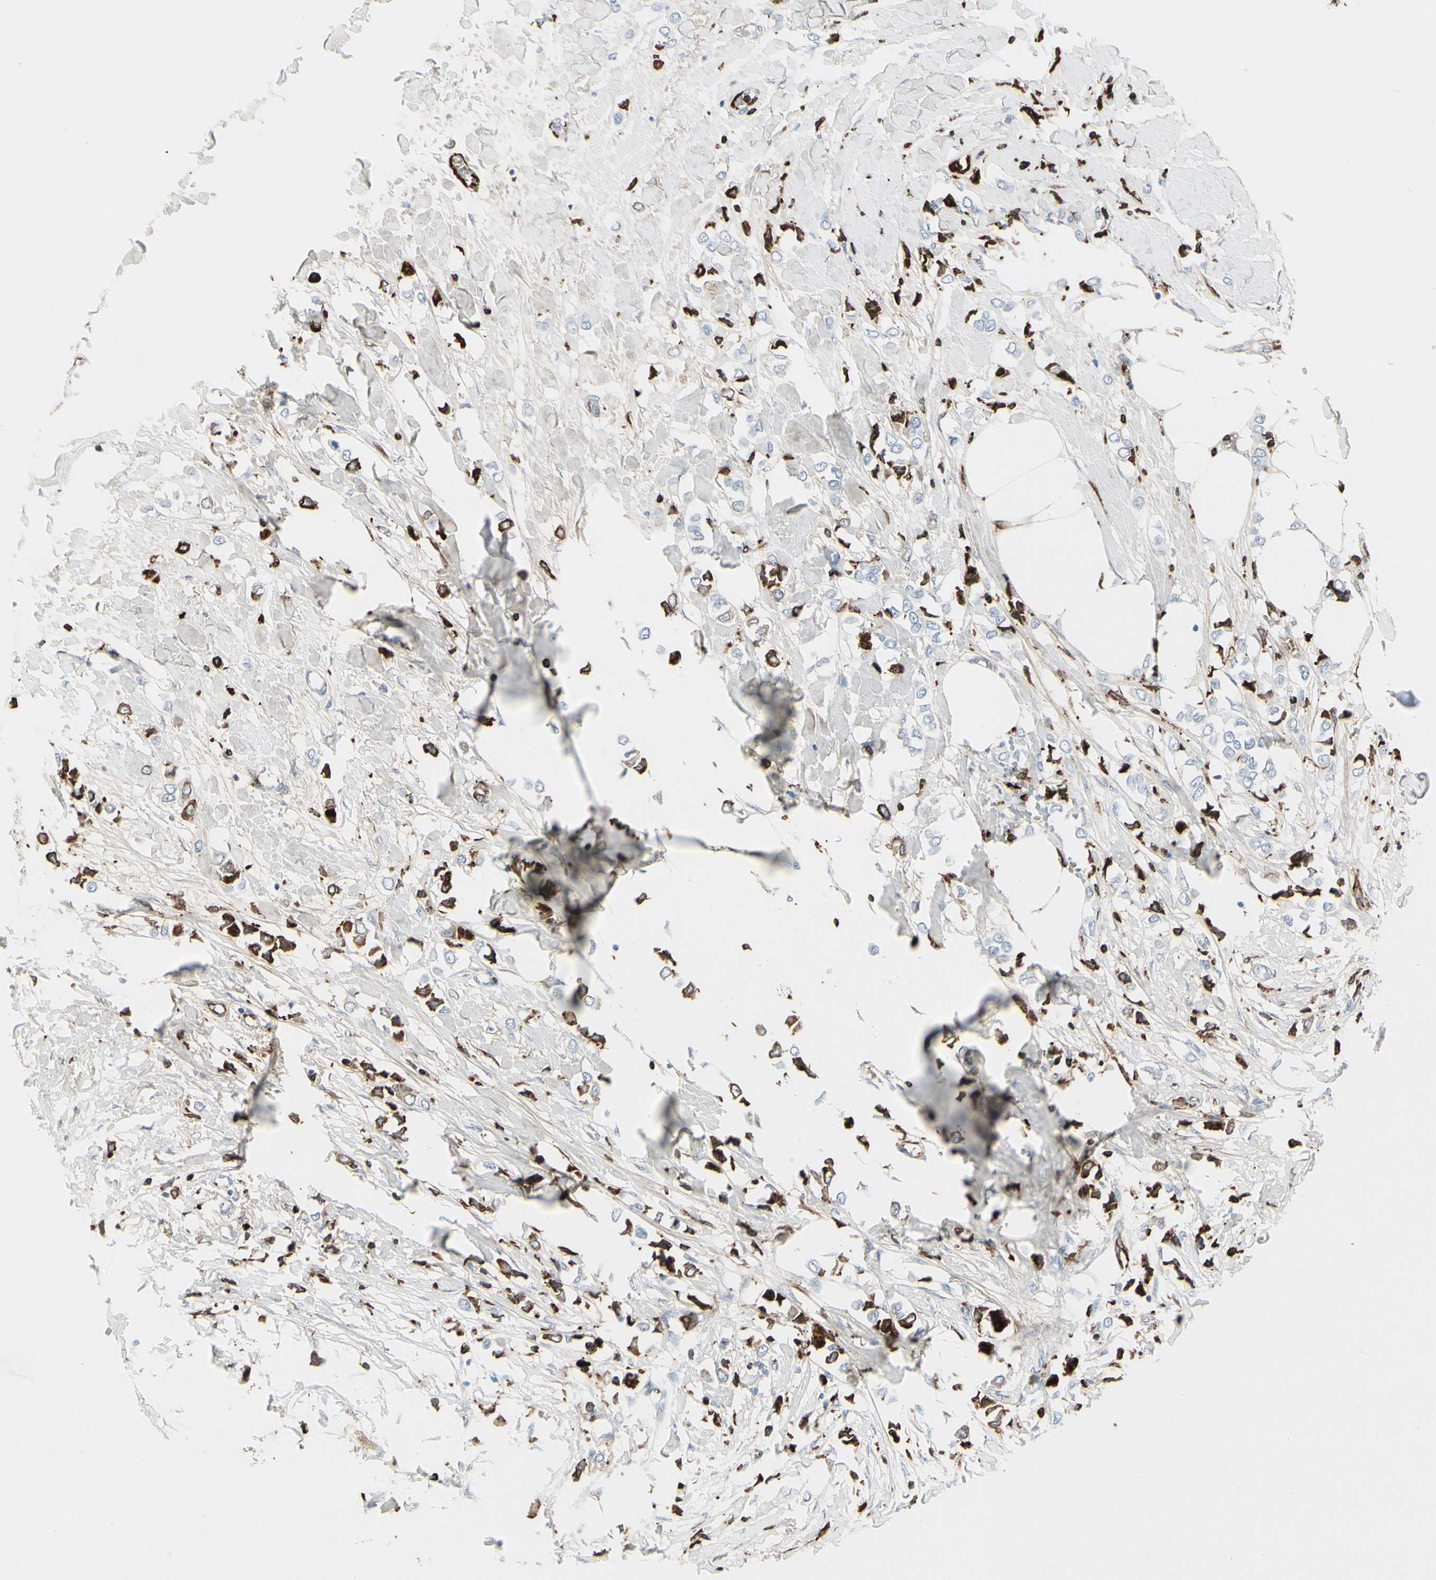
{"staining": {"intensity": "strong", "quantity": "25%-75%", "location": "cytoplasmic/membranous"}, "tissue": "breast cancer", "cell_type": "Tumor cells", "image_type": "cancer", "snomed": [{"axis": "morphology", "description": "Lobular carcinoma"}, {"axis": "topography", "description": "Breast"}], "caption": "A high amount of strong cytoplasmic/membranous expression is present in approximately 25%-75% of tumor cells in breast cancer (lobular carcinoma) tissue. The staining was performed using DAB to visualize the protein expression in brown, while the nuclei were stained in blue with hematoxylin (Magnification: 20x).", "gene": "IGHG1", "patient": {"sex": "female", "age": 51}}